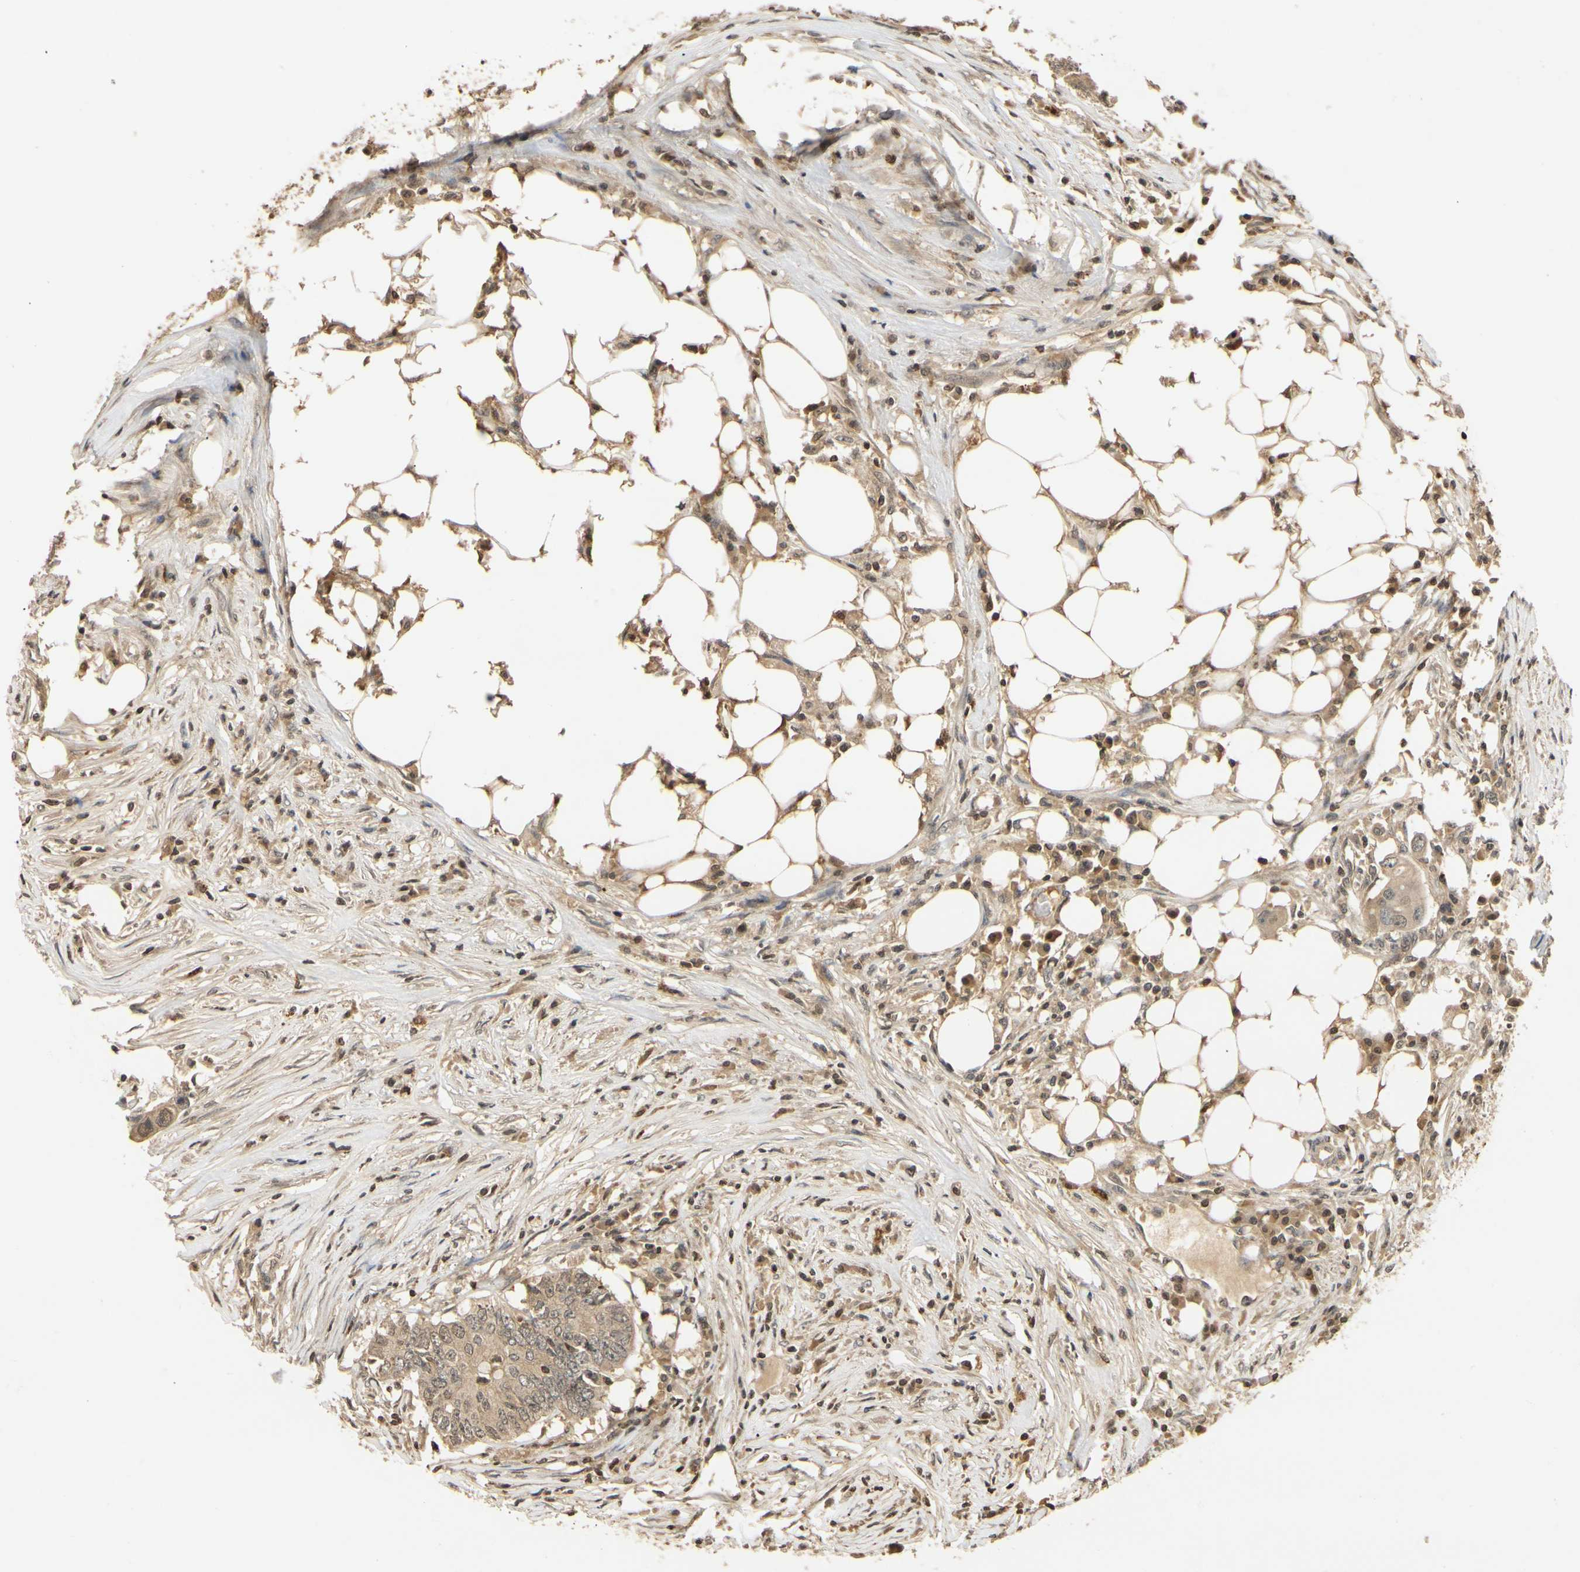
{"staining": {"intensity": "weak", "quantity": ">75%", "location": "cytoplasmic/membranous"}, "tissue": "colorectal cancer", "cell_type": "Tumor cells", "image_type": "cancer", "snomed": [{"axis": "morphology", "description": "Adenocarcinoma, NOS"}, {"axis": "topography", "description": "Colon"}], "caption": "Protein expression analysis of colorectal cancer displays weak cytoplasmic/membranous positivity in approximately >75% of tumor cells.", "gene": "SOD1", "patient": {"sex": "male", "age": 71}}